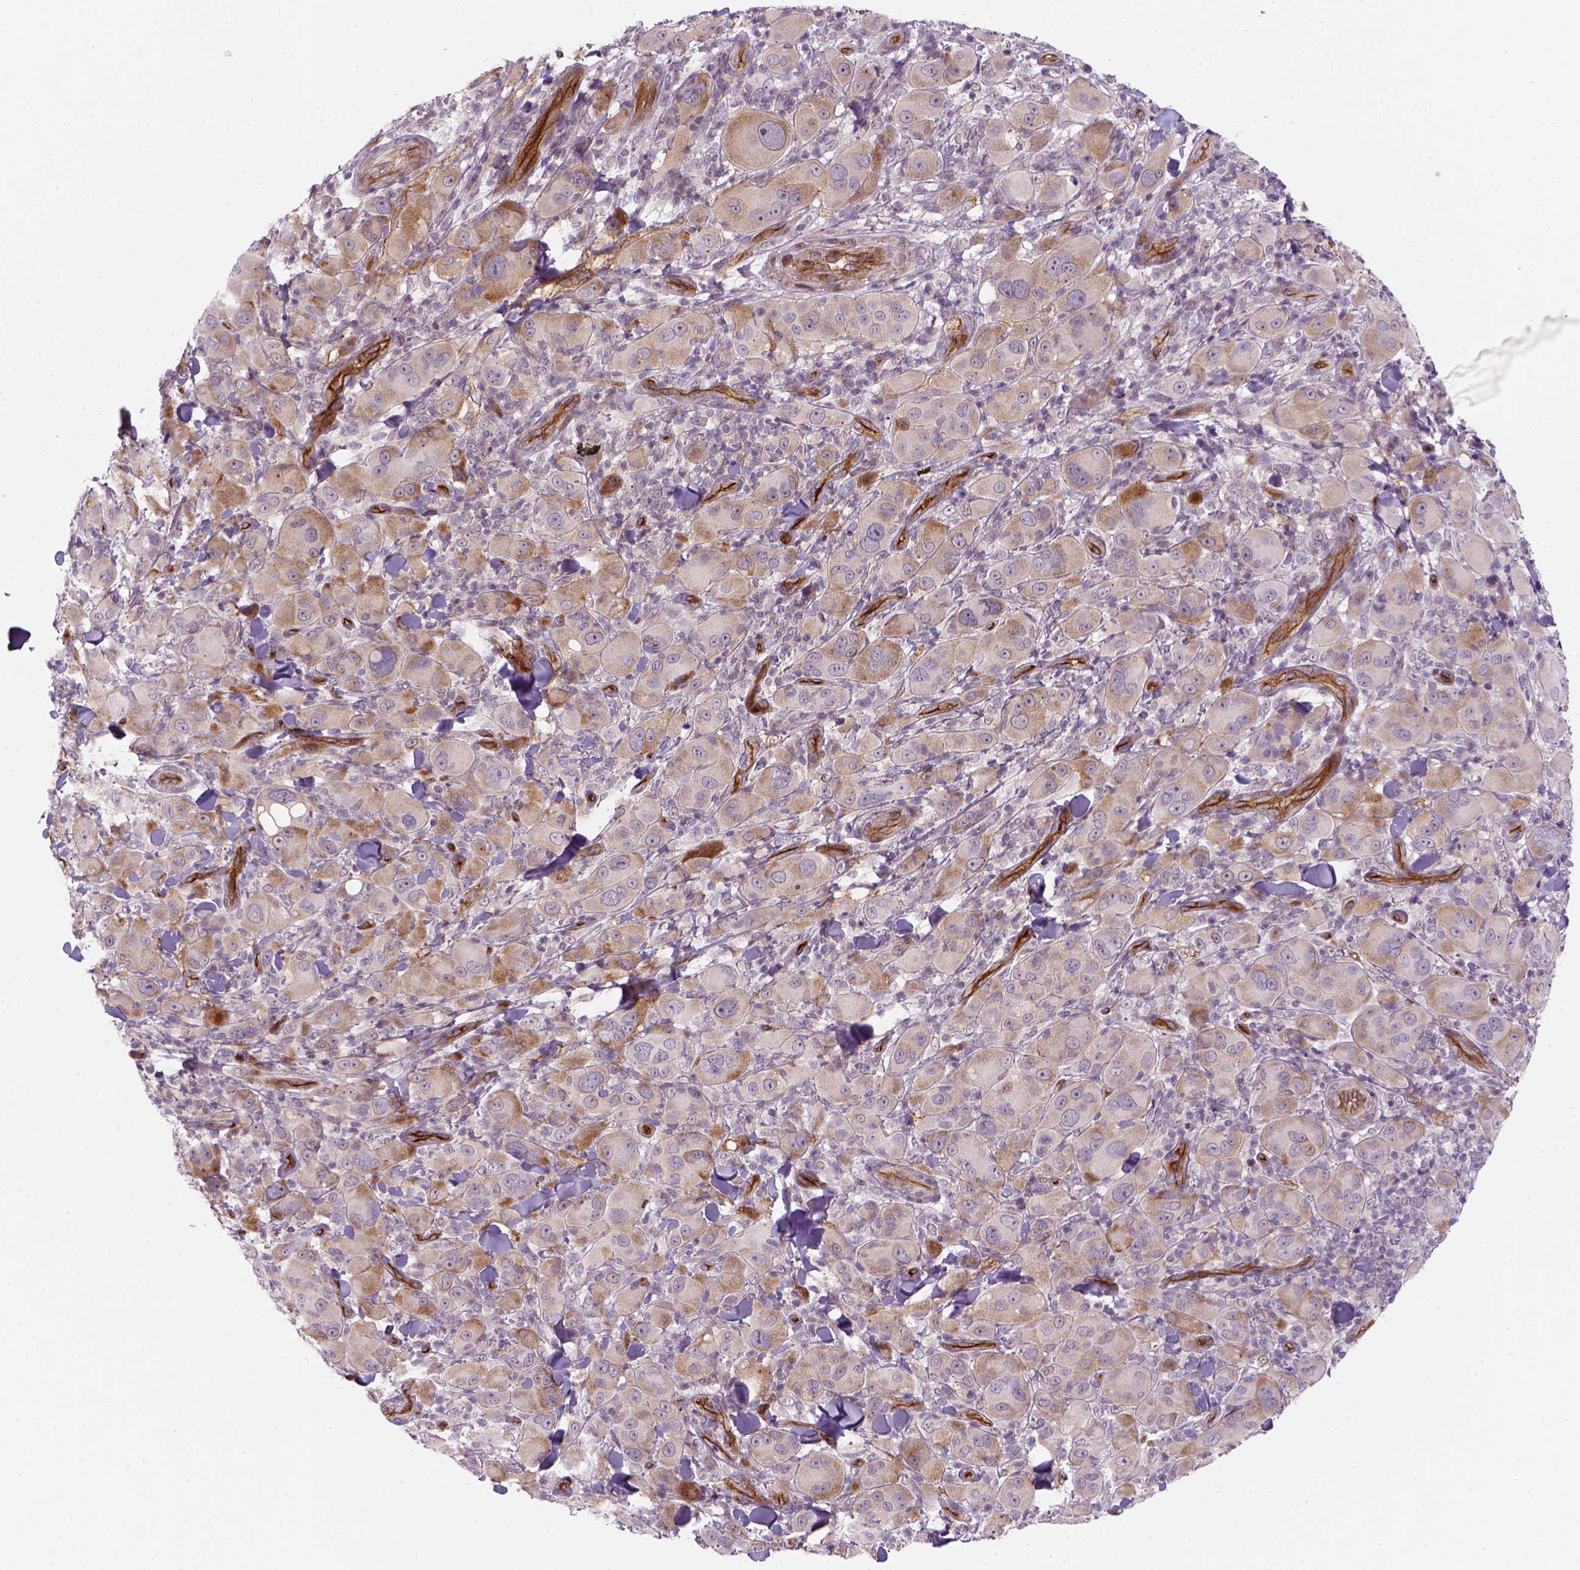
{"staining": {"intensity": "moderate", "quantity": ">75%", "location": "cytoplasmic/membranous"}, "tissue": "melanoma", "cell_type": "Tumor cells", "image_type": "cancer", "snomed": [{"axis": "morphology", "description": "Malignant melanoma, NOS"}, {"axis": "topography", "description": "Skin"}], "caption": "The micrograph demonstrates a brown stain indicating the presence of a protein in the cytoplasmic/membranous of tumor cells in malignant melanoma. The staining is performed using DAB (3,3'-diaminobenzidine) brown chromogen to label protein expression. The nuclei are counter-stained blue using hematoxylin.", "gene": "VSTM5", "patient": {"sex": "female", "age": 87}}